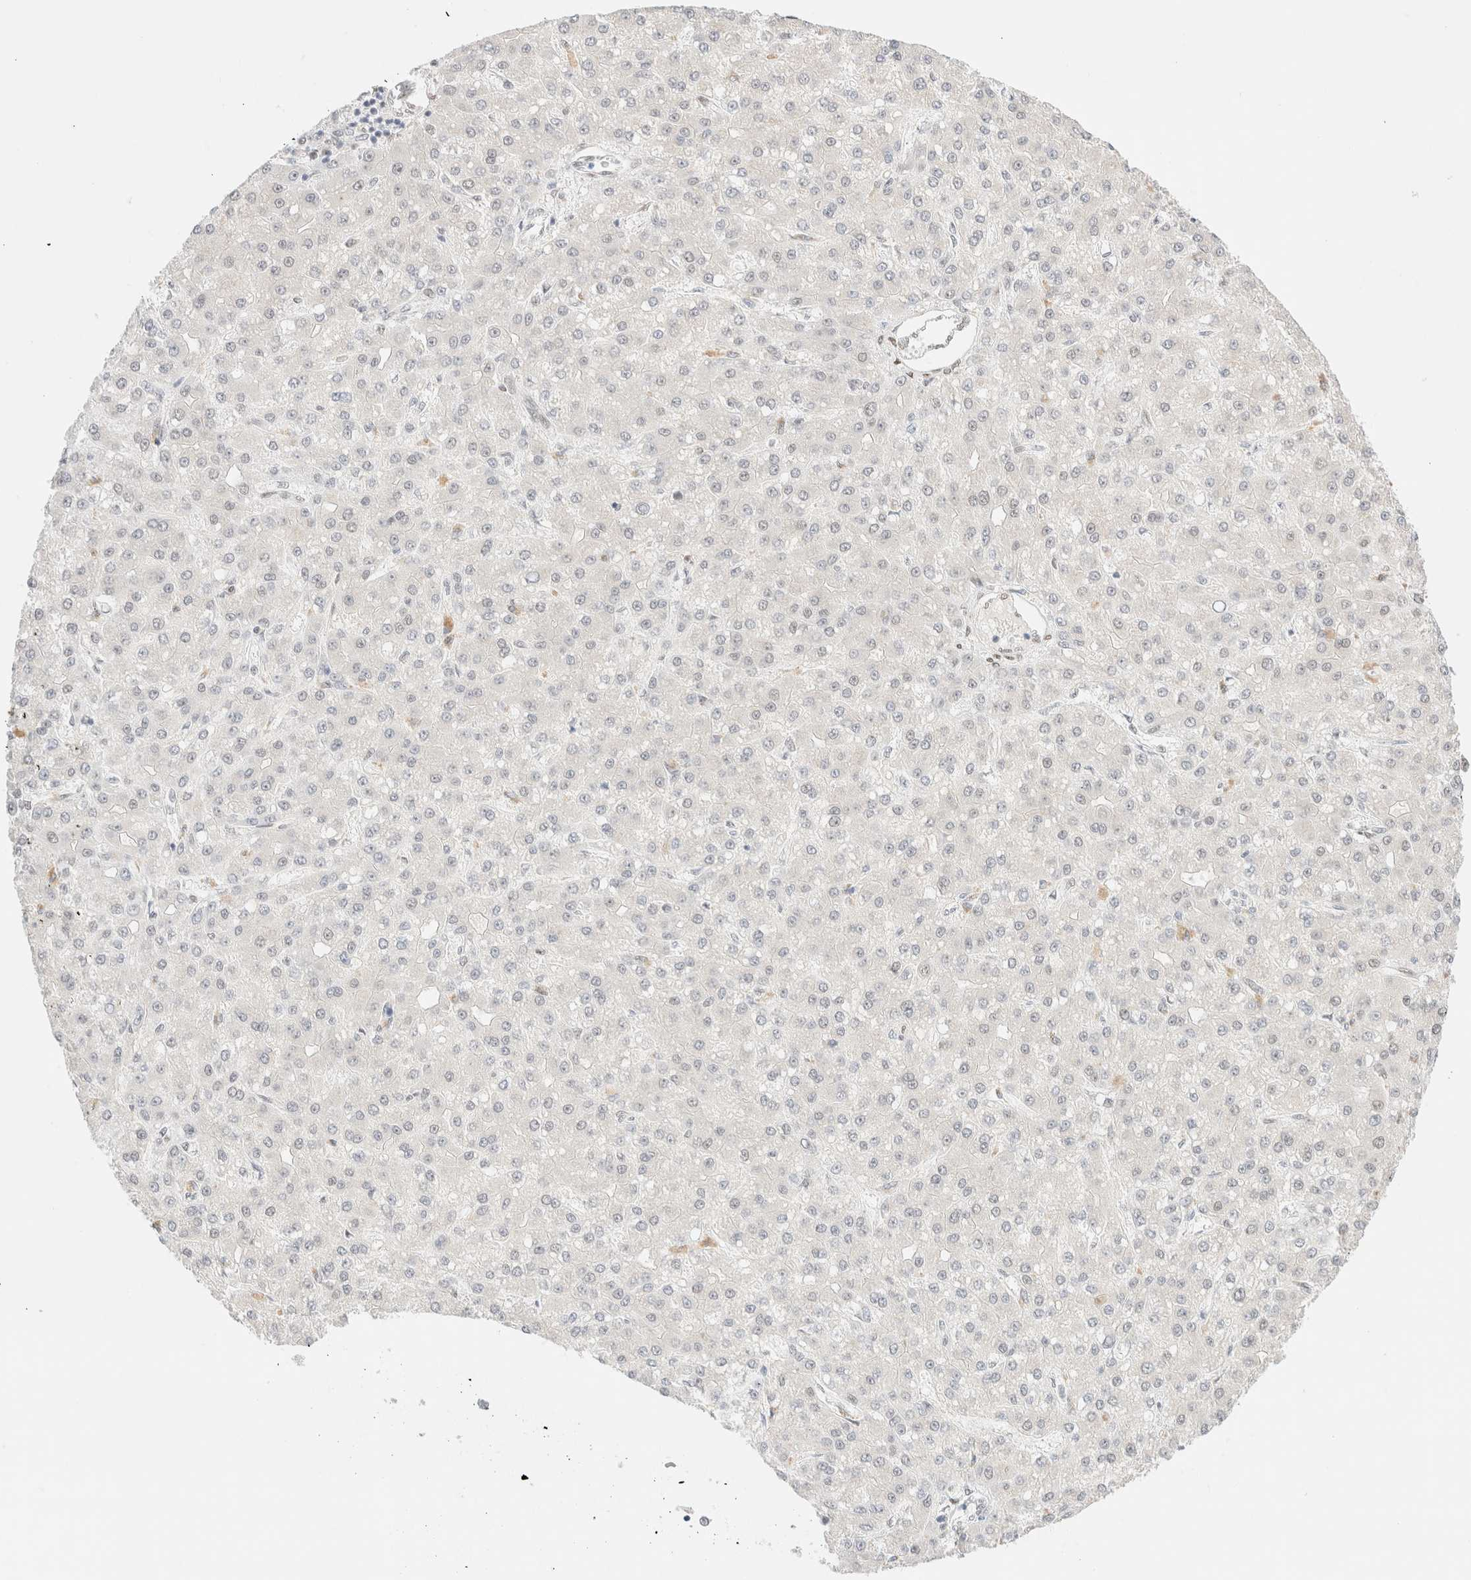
{"staining": {"intensity": "negative", "quantity": "none", "location": "none"}, "tissue": "liver cancer", "cell_type": "Tumor cells", "image_type": "cancer", "snomed": [{"axis": "morphology", "description": "Carcinoma, Hepatocellular, NOS"}, {"axis": "topography", "description": "Liver"}], "caption": "Immunohistochemistry image of neoplastic tissue: liver cancer stained with DAB (3,3'-diaminobenzidine) displays no significant protein positivity in tumor cells.", "gene": "CIC", "patient": {"sex": "male", "age": 67}}